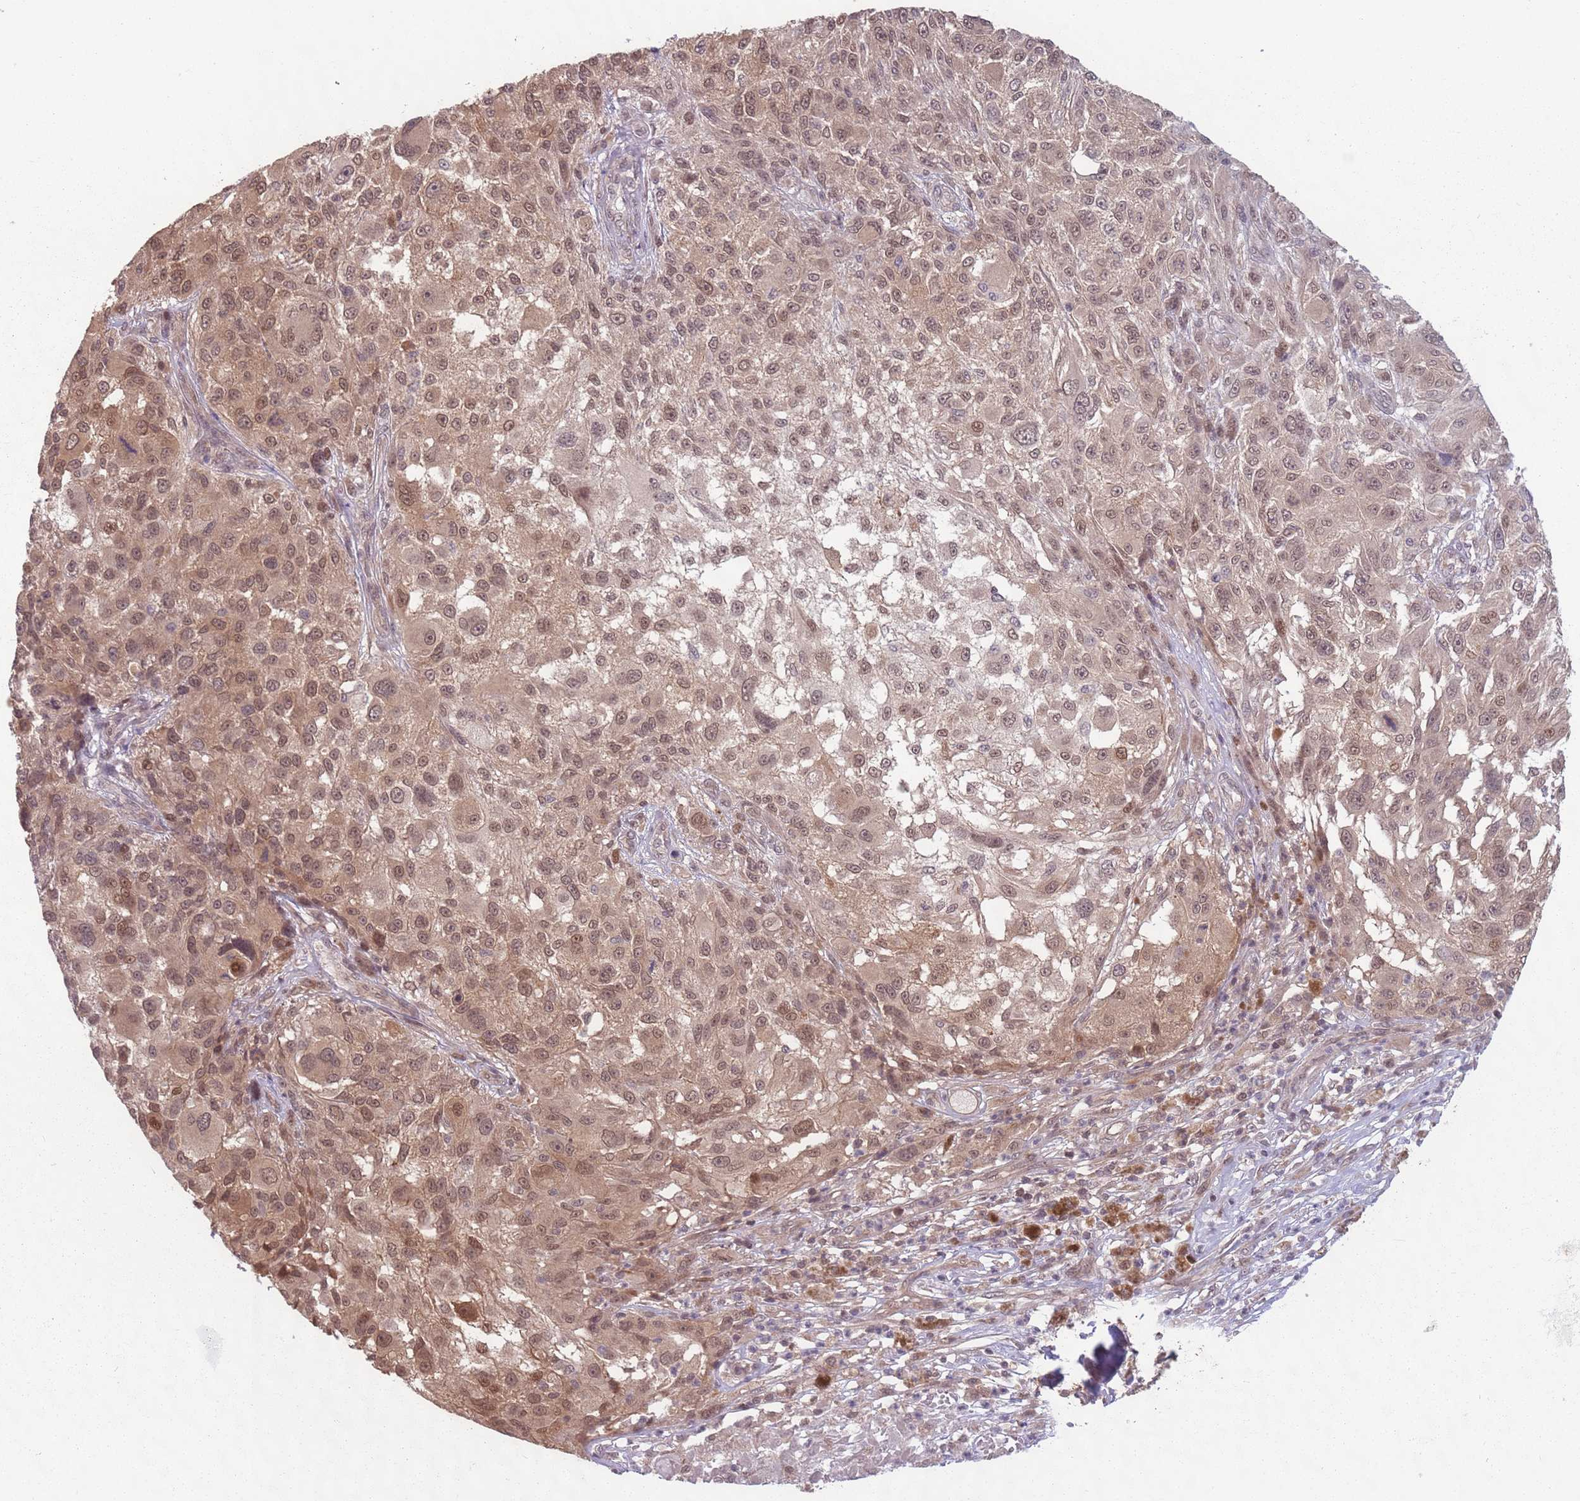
{"staining": {"intensity": "moderate", "quantity": ">75%", "location": "cytoplasmic/membranous,nuclear"}, "tissue": "melanoma", "cell_type": "Tumor cells", "image_type": "cancer", "snomed": [{"axis": "morphology", "description": "Normal morphology"}, {"axis": "morphology", "description": "Malignant melanoma, NOS"}, {"axis": "topography", "description": "Skin"}], "caption": "About >75% of tumor cells in human melanoma exhibit moderate cytoplasmic/membranous and nuclear protein positivity as visualized by brown immunohistochemical staining.", "gene": "CCDC154", "patient": {"sex": "female", "age": 72}}